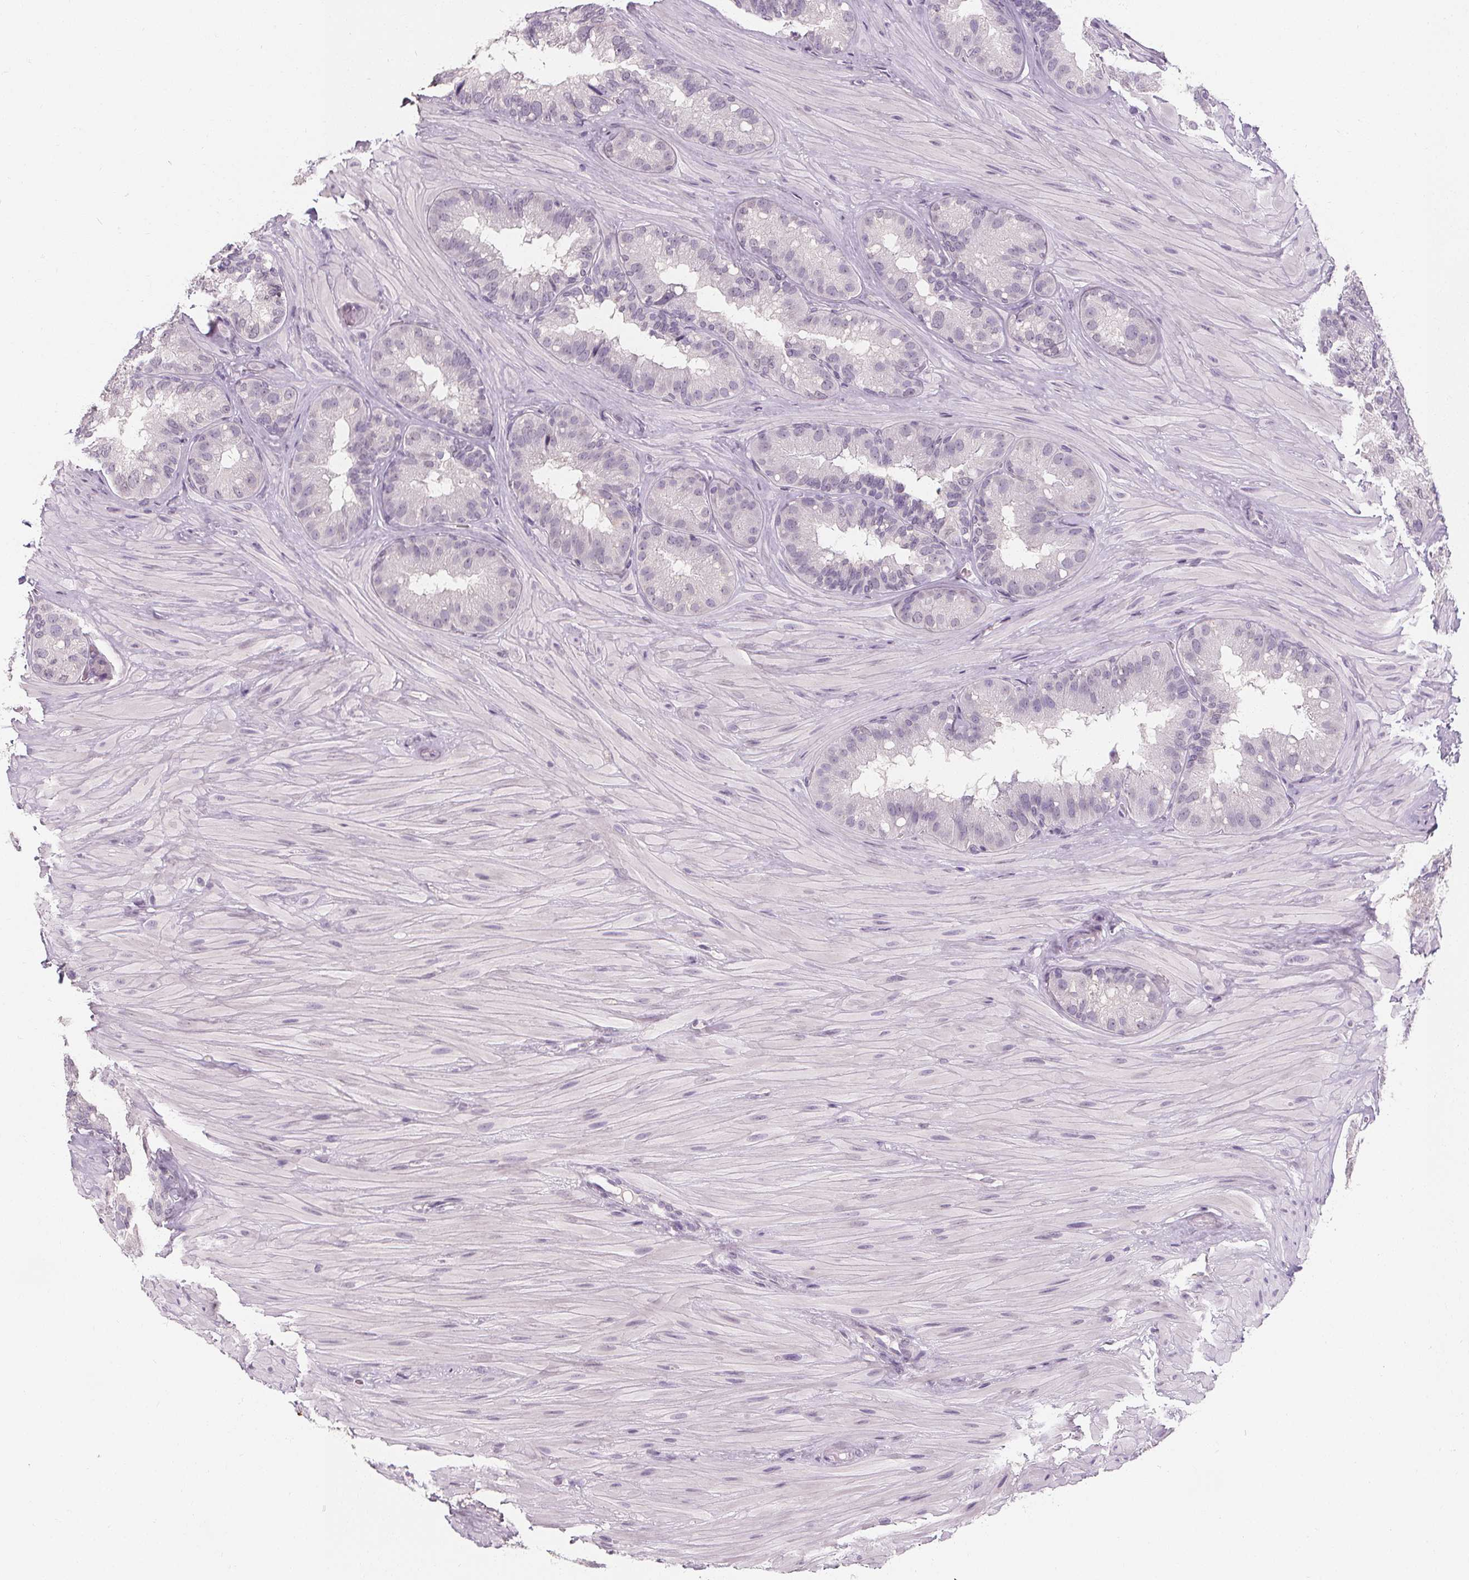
{"staining": {"intensity": "negative", "quantity": "none", "location": "none"}, "tissue": "seminal vesicle", "cell_type": "Glandular cells", "image_type": "normal", "snomed": [{"axis": "morphology", "description": "Normal tissue, NOS"}, {"axis": "topography", "description": "Seminal veicle"}], "caption": "This micrograph is of benign seminal vesicle stained with immunohistochemistry (IHC) to label a protein in brown with the nuclei are counter-stained blue. There is no expression in glandular cells.", "gene": "DBX2", "patient": {"sex": "male", "age": 60}}